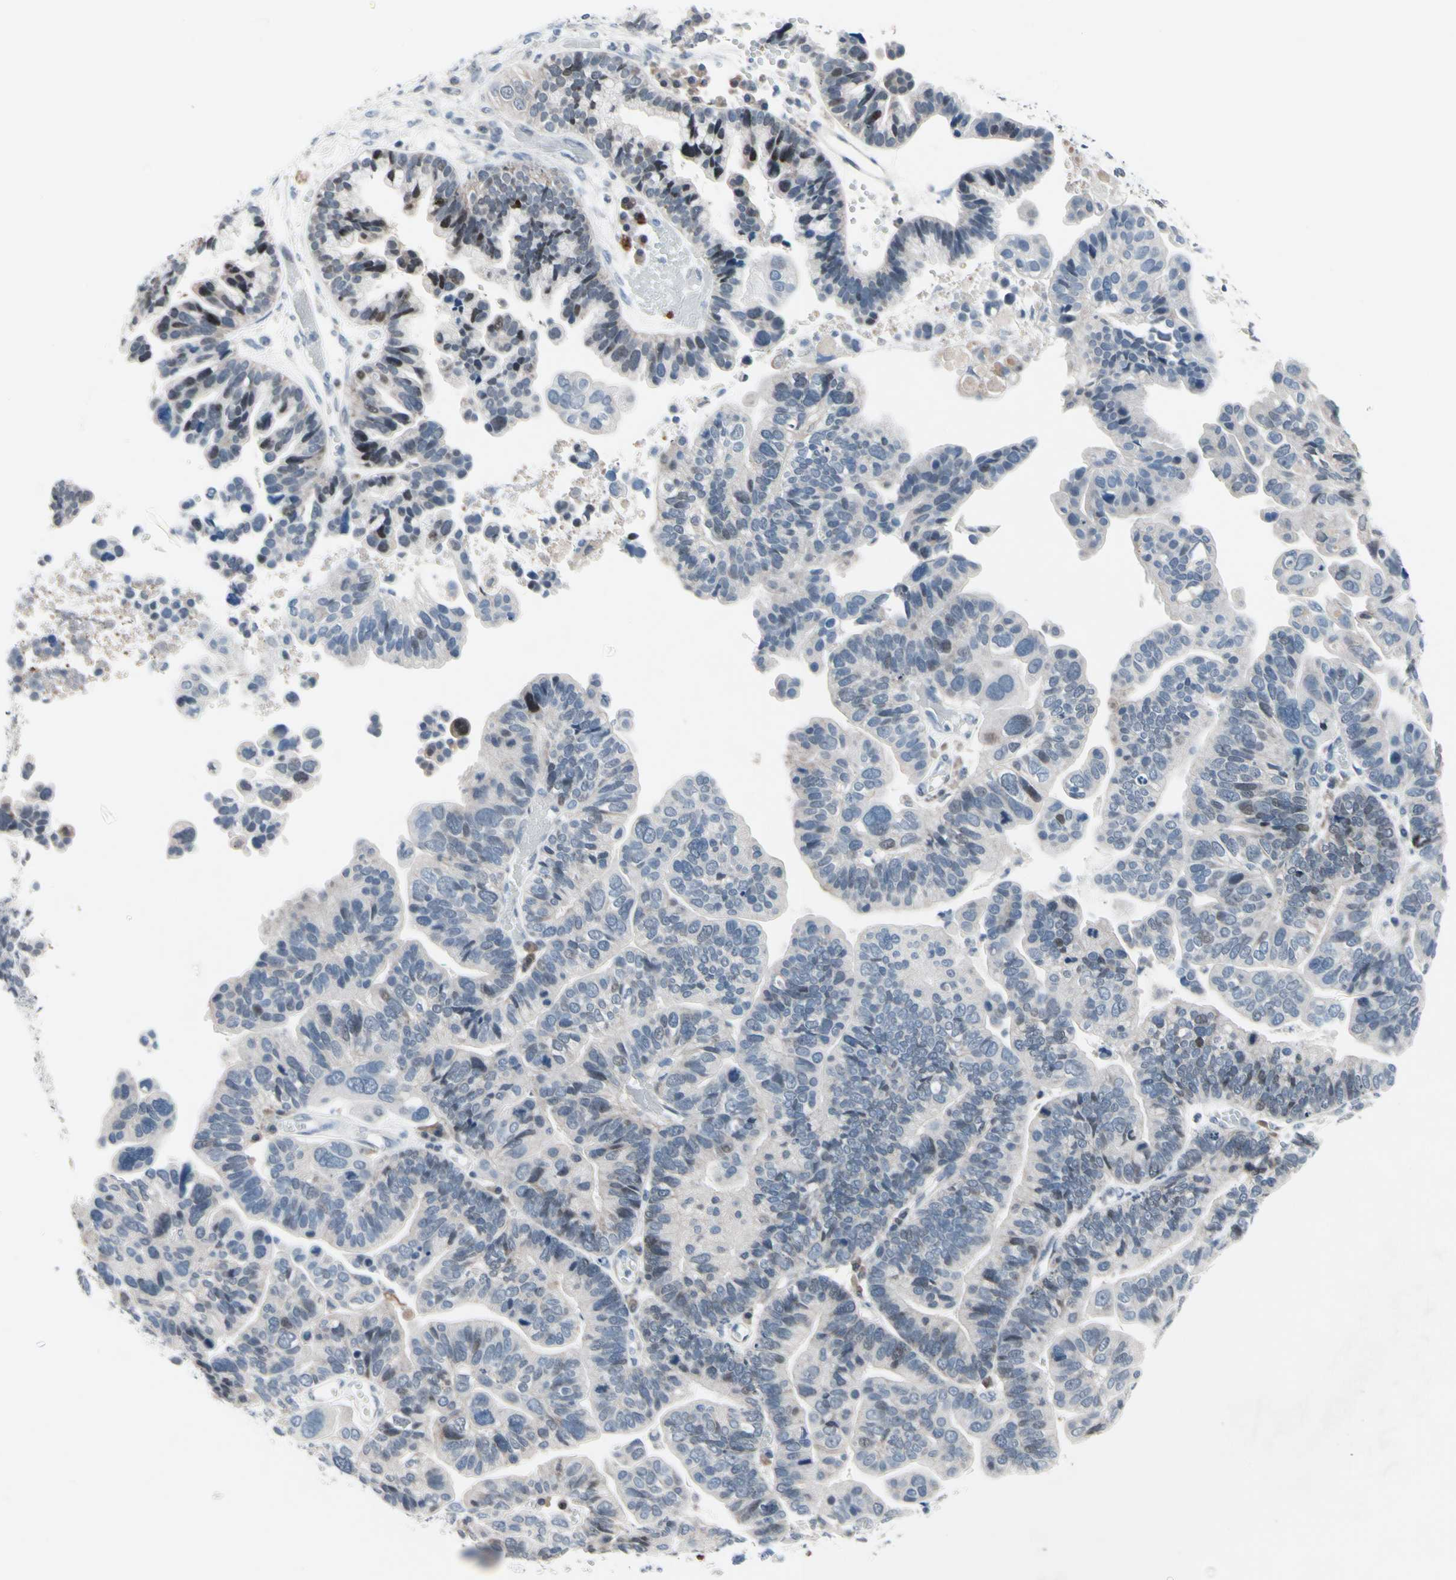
{"staining": {"intensity": "weak", "quantity": "<25%", "location": "cytoplasmic/membranous,nuclear"}, "tissue": "ovarian cancer", "cell_type": "Tumor cells", "image_type": "cancer", "snomed": [{"axis": "morphology", "description": "Cystadenocarcinoma, serous, NOS"}, {"axis": "topography", "description": "Ovary"}], "caption": "IHC of ovarian serous cystadenocarcinoma exhibits no staining in tumor cells. The staining is performed using DAB (3,3'-diaminobenzidine) brown chromogen with nuclei counter-stained in using hematoxylin.", "gene": "TXN", "patient": {"sex": "female", "age": 56}}